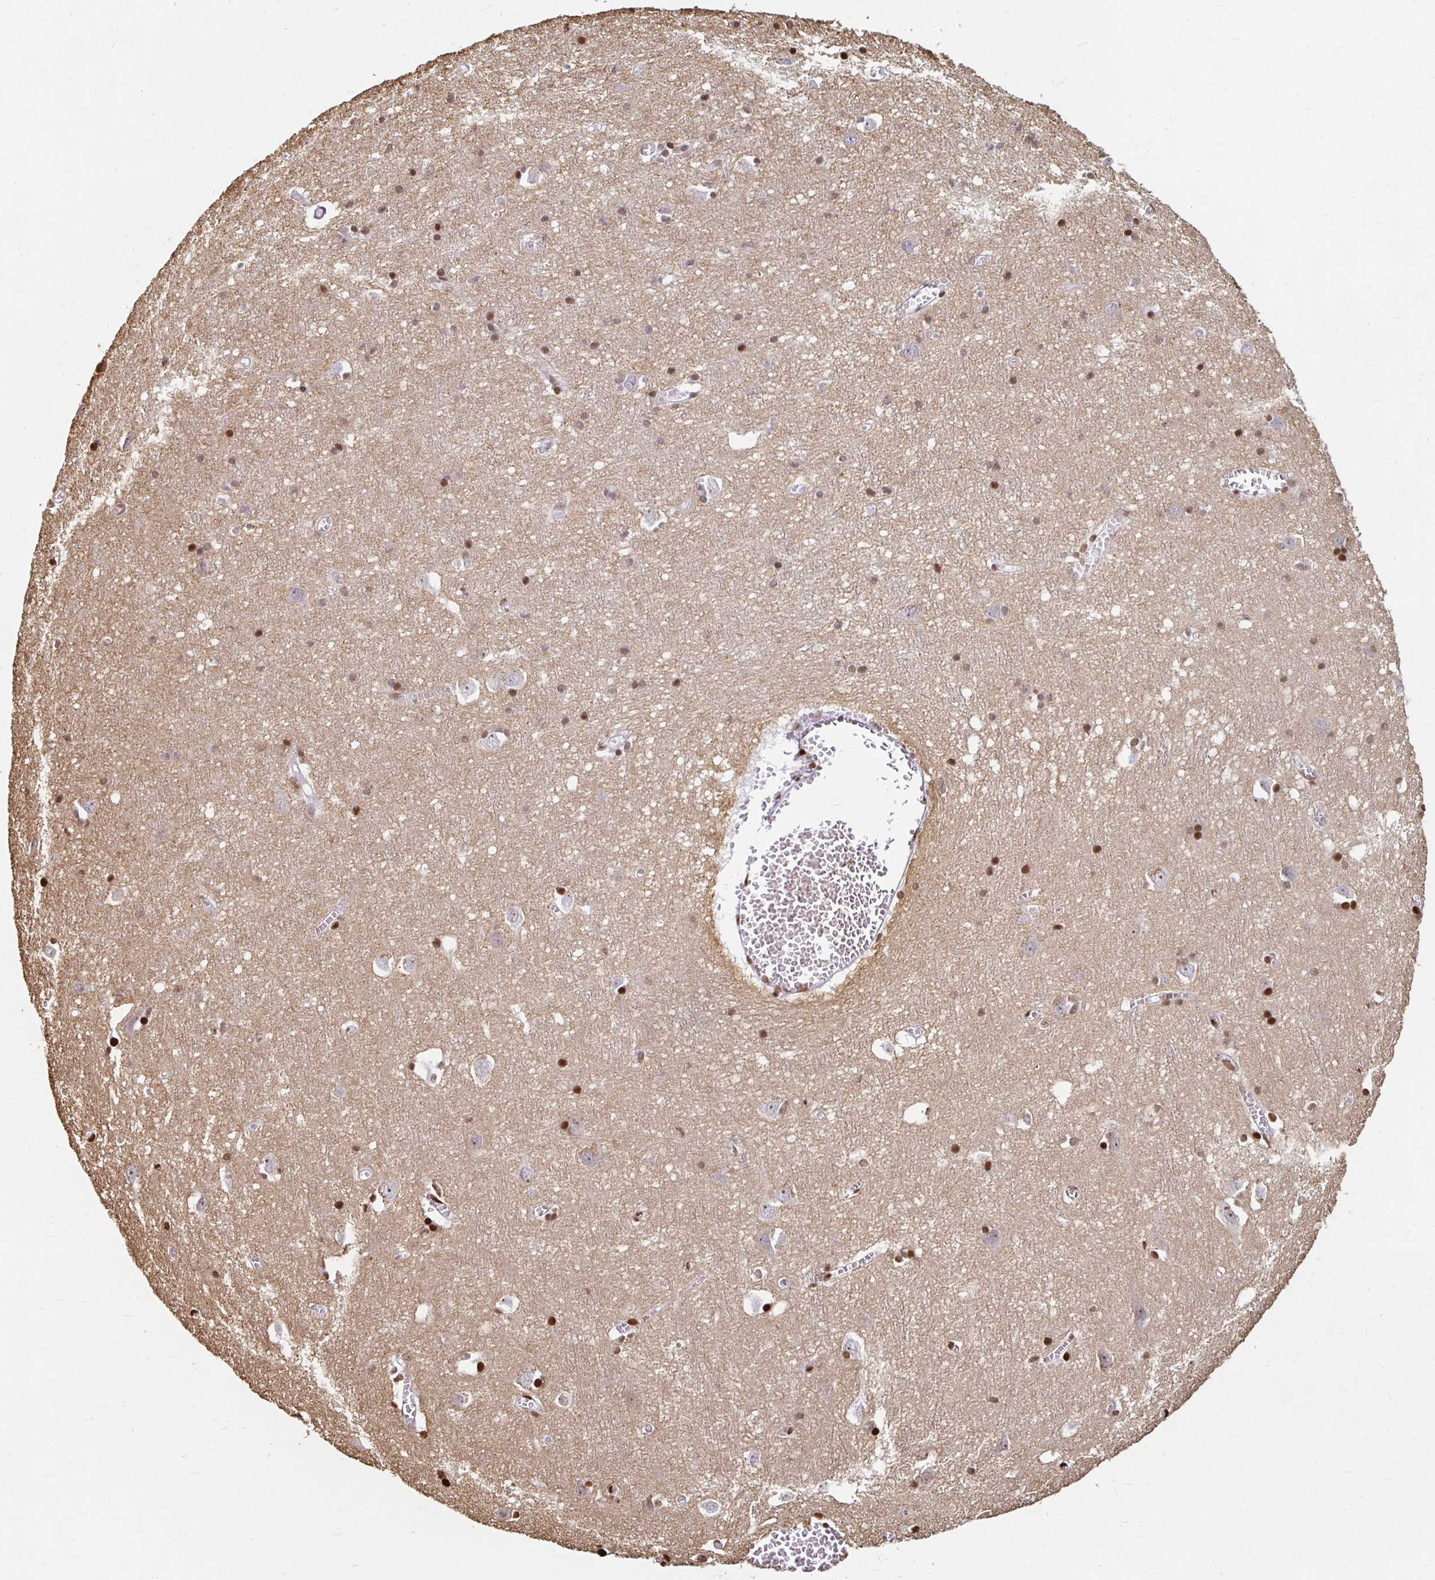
{"staining": {"intensity": "weak", "quantity": "25%-75%", "location": "cytoplasmic/membranous"}, "tissue": "cerebral cortex", "cell_type": "Endothelial cells", "image_type": "normal", "snomed": [{"axis": "morphology", "description": "Normal tissue, NOS"}, {"axis": "topography", "description": "Cerebral cortex"}], "caption": "High-magnification brightfield microscopy of unremarkable cerebral cortex stained with DAB (brown) and counterstained with hematoxylin (blue). endothelial cells exhibit weak cytoplasmic/membranous staining is present in about25%-75% of cells. Nuclei are stained in blue.", "gene": "KCNQ2", "patient": {"sex": "male", "age": 70}}